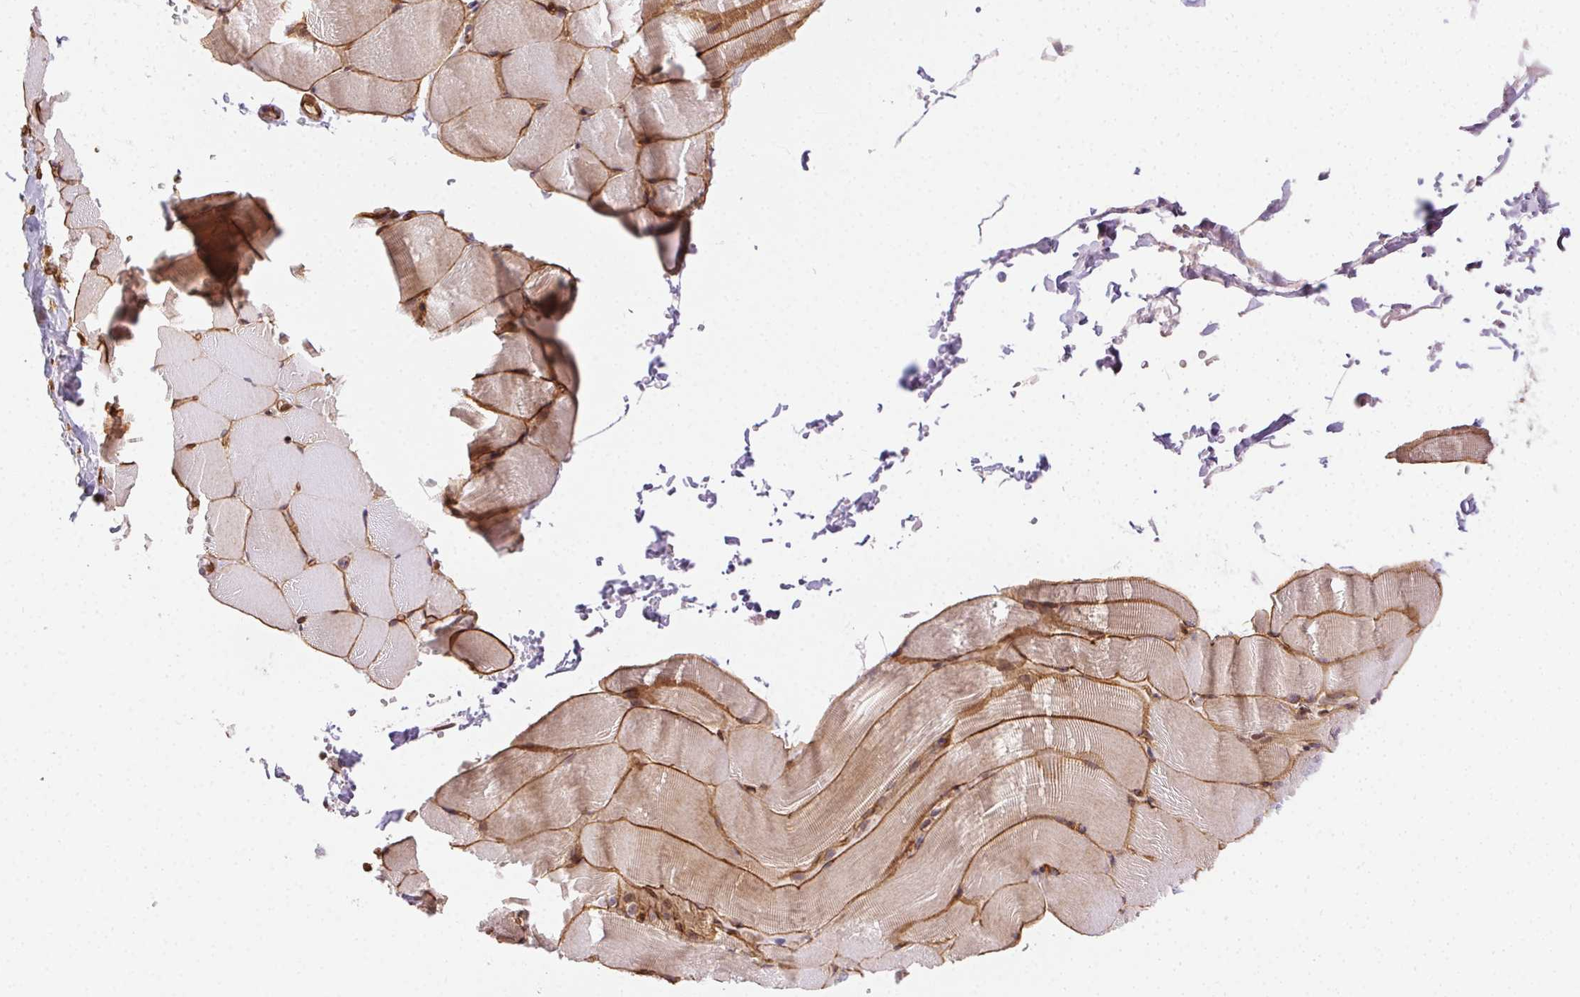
{"staining": {"intensity": "moderate", "quantity": ">75%", "location": "cytoplasmic/membranous"}, "tissue": "skeletal muscle", "cell_type": "Myocytes", "image_type": "normal", "snomed": [{"axis": "morphology", "description": "Normal tissue, NOS"}, {"axis": "topography", "description": "Skeletal muscle"}], "caption": "Benign skeletal muscle displays moderate cytoplasmic/membranous staining in about >75% of myocytes, visualized by immunohistochemistry.", "gene": "RNASET2", "patient": {"sex": "female", "age": 37}}